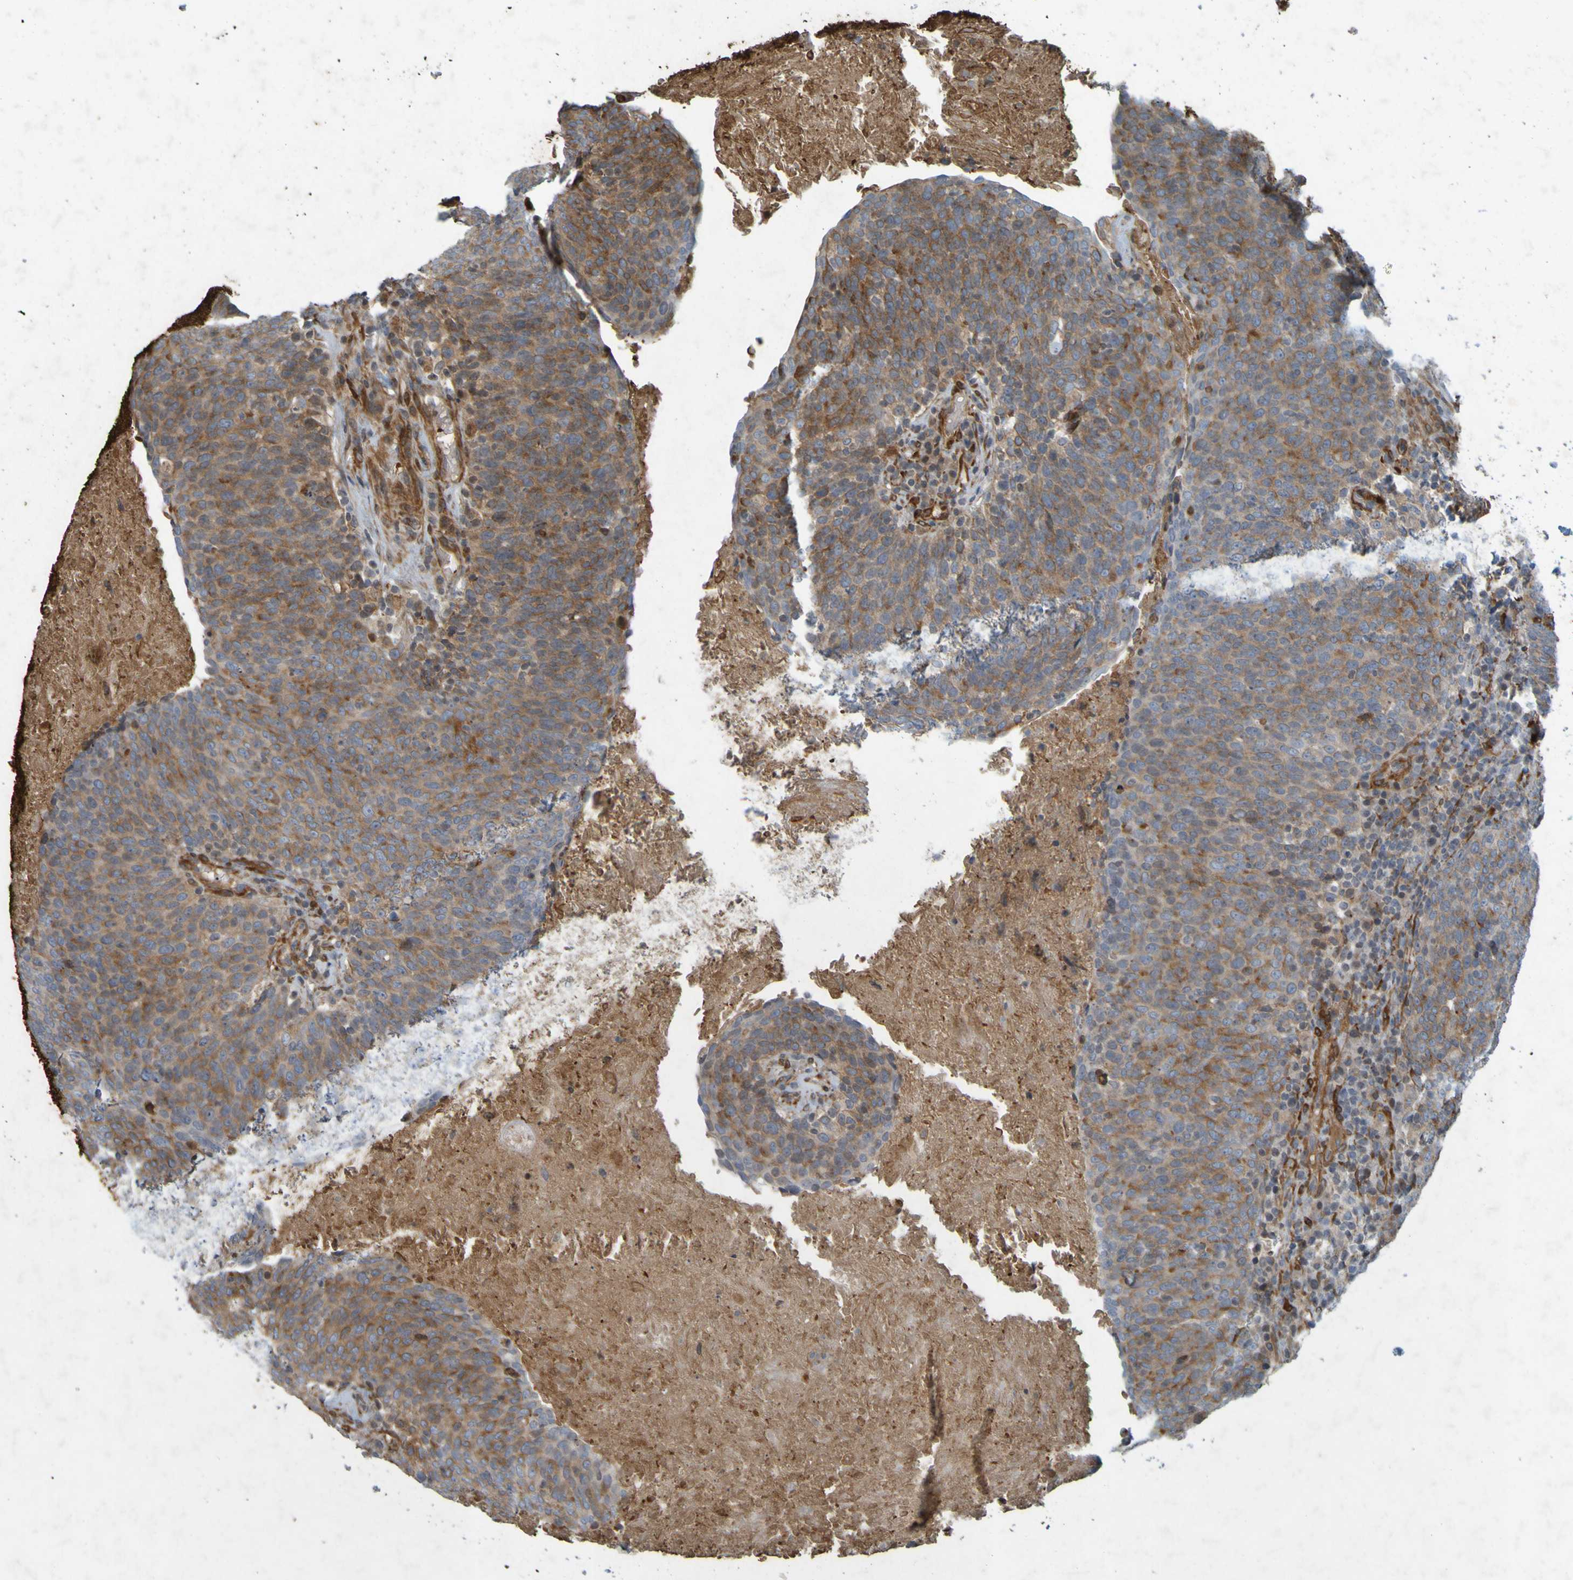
{"staining": {"intensity": "moderate", "quantity": ">75%", "location": "cytoplasmic/membranous"}, "tissue": "head and neck cancer", "cell_type": "Tumor cells", "image_type": "cancer", "snomed": [{"axis": "morphology", "description": "Squamous cell carcinoma, NOS"}, {"axis": "morphology", "description": "Squamous cell carcinoma, metastatic, NOS"}, {"axis": "topography", "description": "Lymph node"}, {"axis": "topography", "description": "Head-Neck"}], "caption": "Protein expression analysis of human metastatic squamous cell carcinoma (head and neck) reveals moderate cytoplasmic/membranous positivity in approximately >75% of tumor cells.", "gene": "GUCY1A1", "patient": {"sex": "male", "age": 62}}